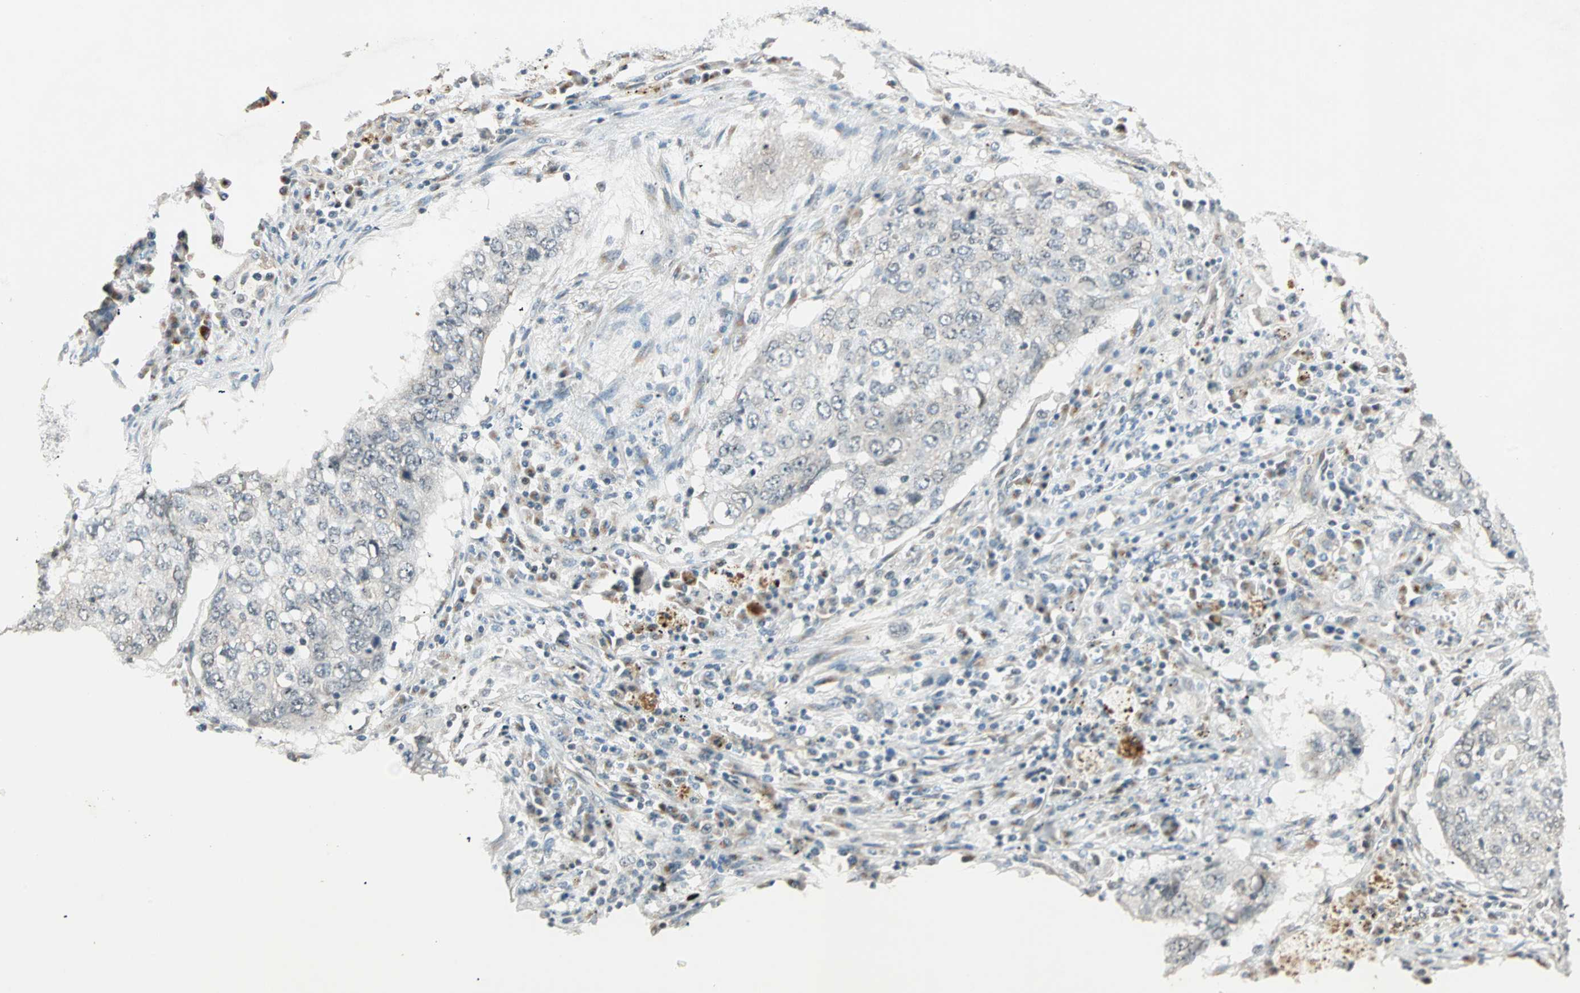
{"staining": {"intensity": "negative", "quantity": "none", "location": "none"}, "tissue": "lung cancer", "cell_type": "Tumor cells", "image_type": "cancer", "snomed": [{"axis": "morphology", "description": "Squamous cell carcinoma, NOS"}, {"axis": "topography", "description": "Lung"}], "caption": "This is an immunohistochemistry (IHC) micrograph of lung cancer. There is no positivity in tumor cells.", "gene": "PRDM2", "patient": {"sex": "female", "age": 63}}